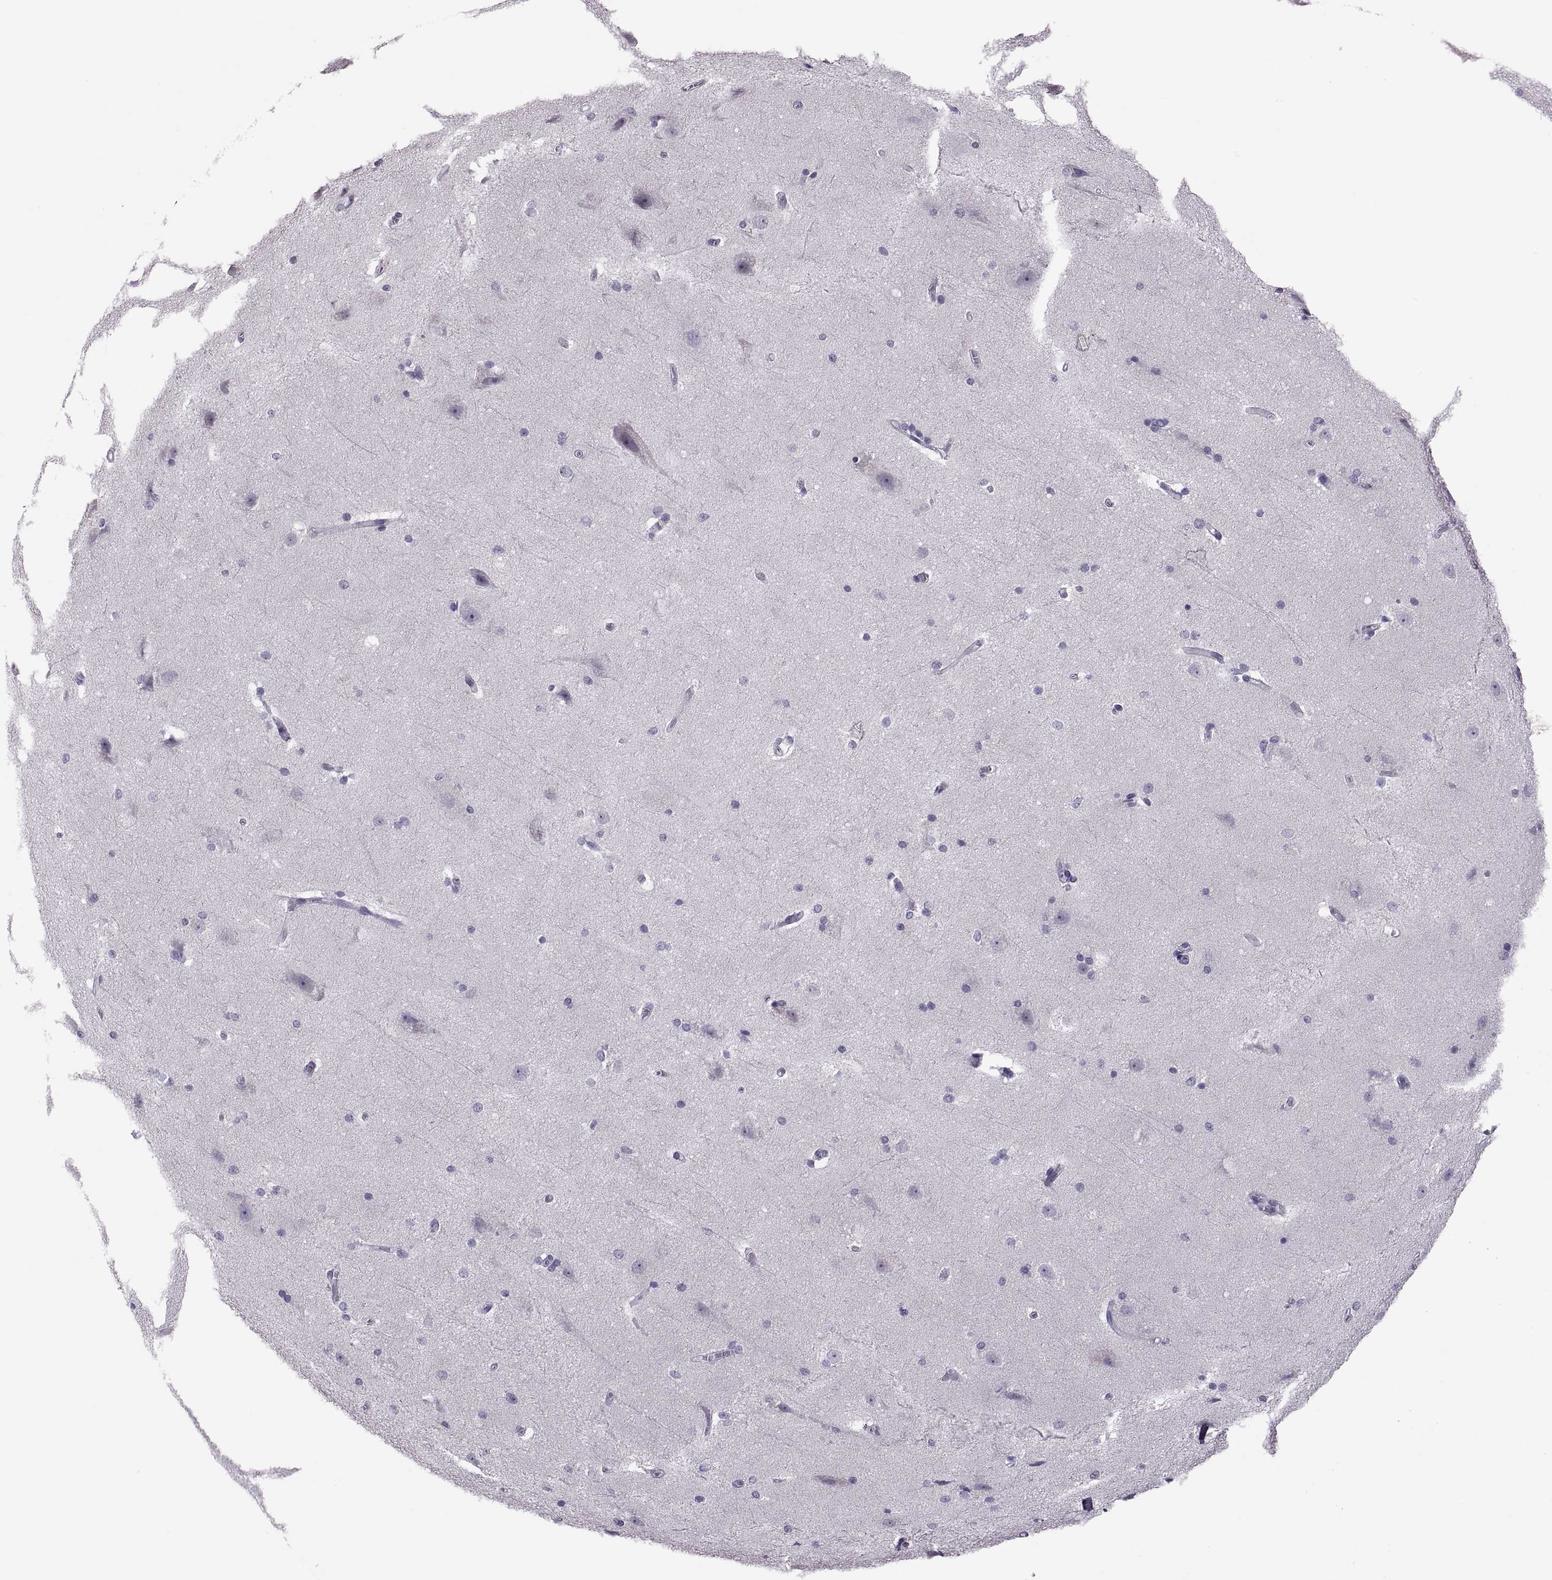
{"staining": {"intensity": "negative", "quantity": "none", "location": "none"}, "tissue": "hippocampus", "cell_type": "Glial cells", "image_type": "normal", "snomed": [{"axis": "morphology", "description": "Normal tissue, NOS"}, {"axis": "topography", "description": "Cerebral cortex"}, {"axis": "topography", "description": "Hippocampus"}], "caption": "Photomicrograph shows no significant protein positivity in glial cells of normal hippocampus. (IHC, brightfield microscopy, high magnification).", "gene": "ADH6", "patient": {"sex": "female", "age": 19}}